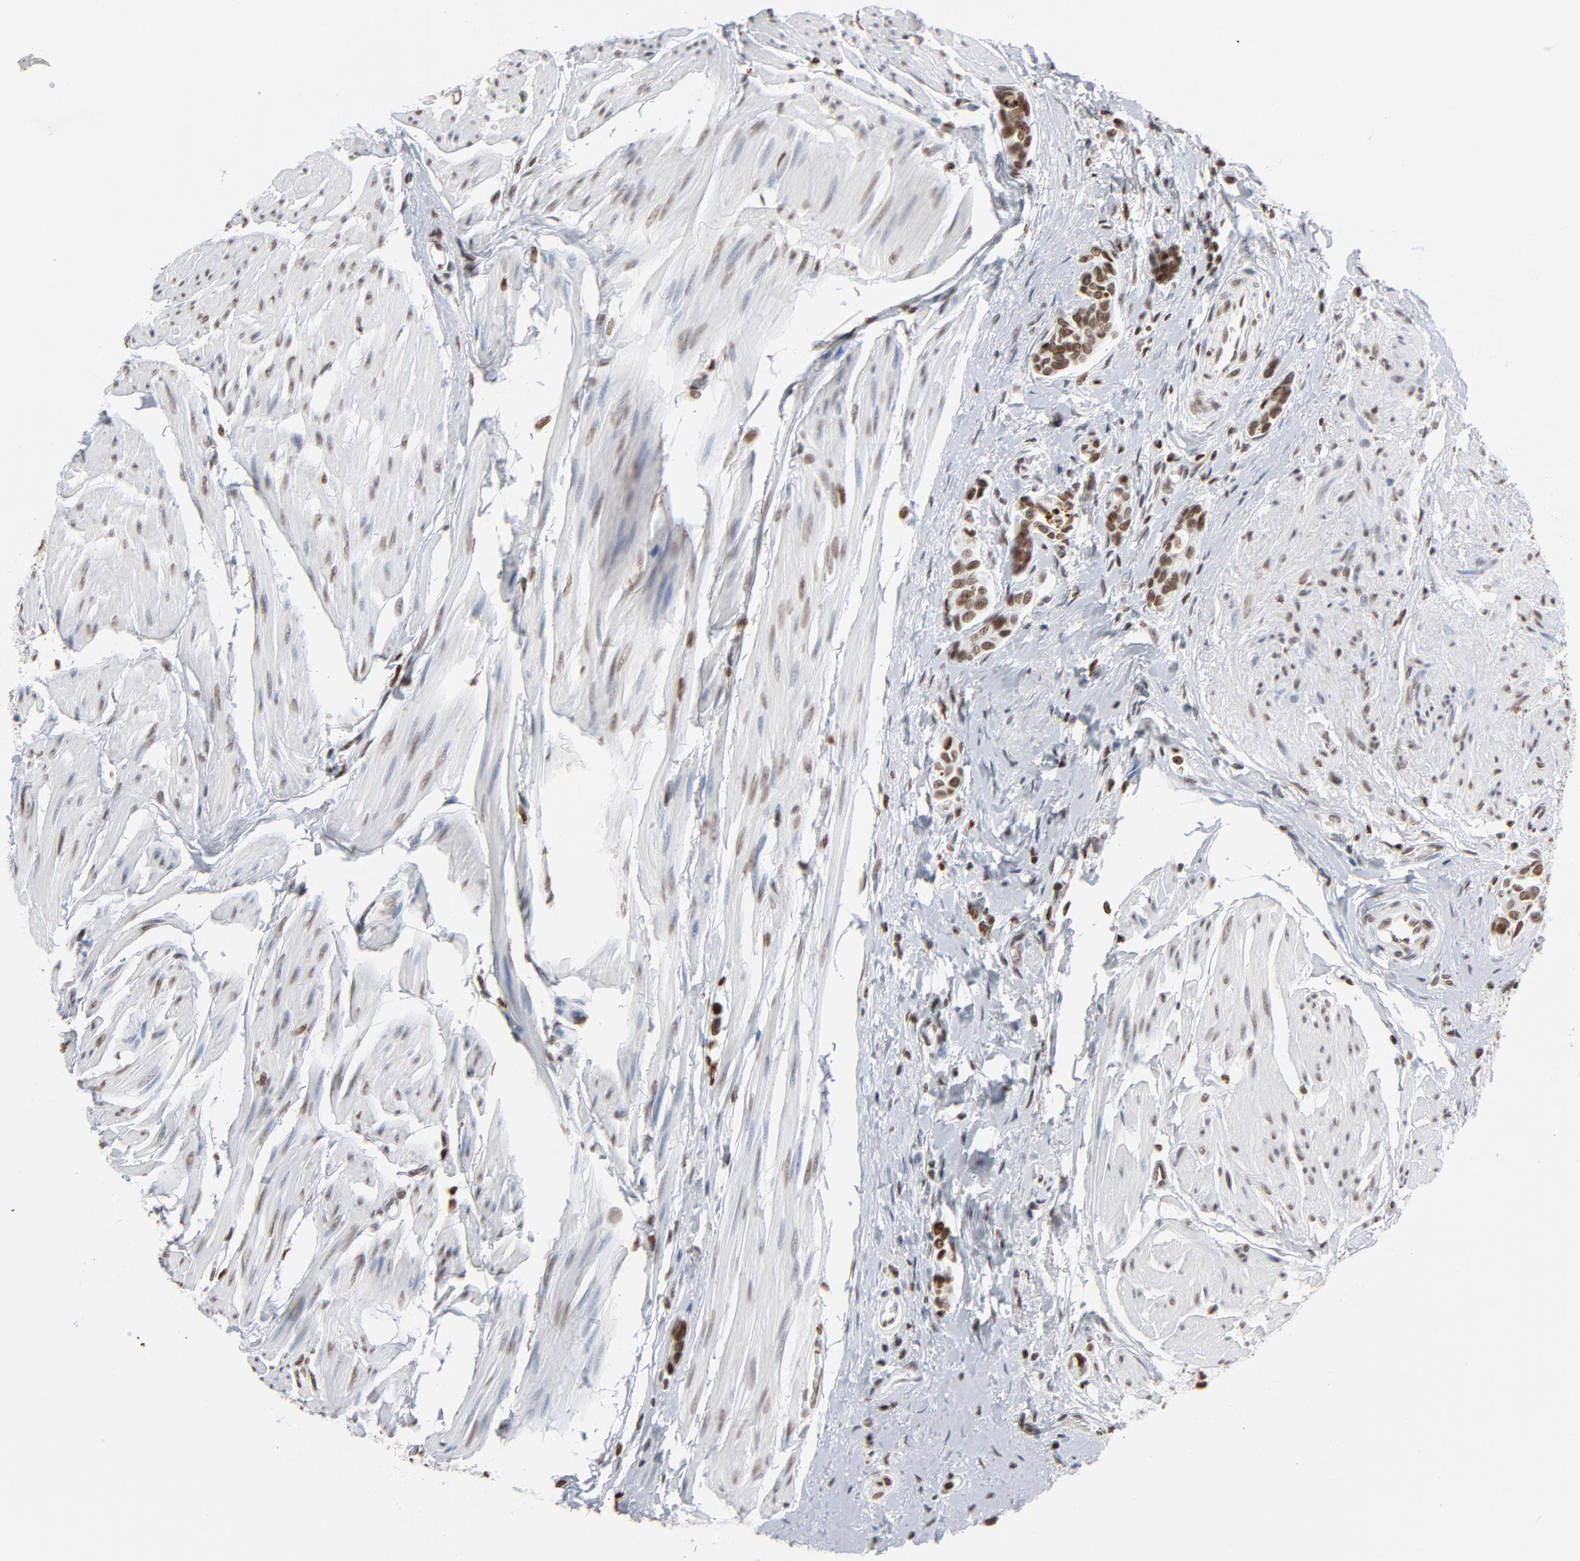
{"staining": {"intensity": "moderate", "quantity": ">75%", "location": "nuclear"}, "tissue": "urothelial cancer", "cell_type": "Tumor cells", "image_type": "cancer", "snomed": [{"axis": "morphology", "description": "Urothelial carcinoma, High grade"}, {"axis": "topography", "description": "Urinary bladder"}], "caption": "There is medium levels of moderate nuclear positivity in tumor cells of urothelial cancer, as demonstrated by immunohistochemical staining (brown color).", "gene": "H2AC12", "patient": {"sex": "male", "age": 78}}